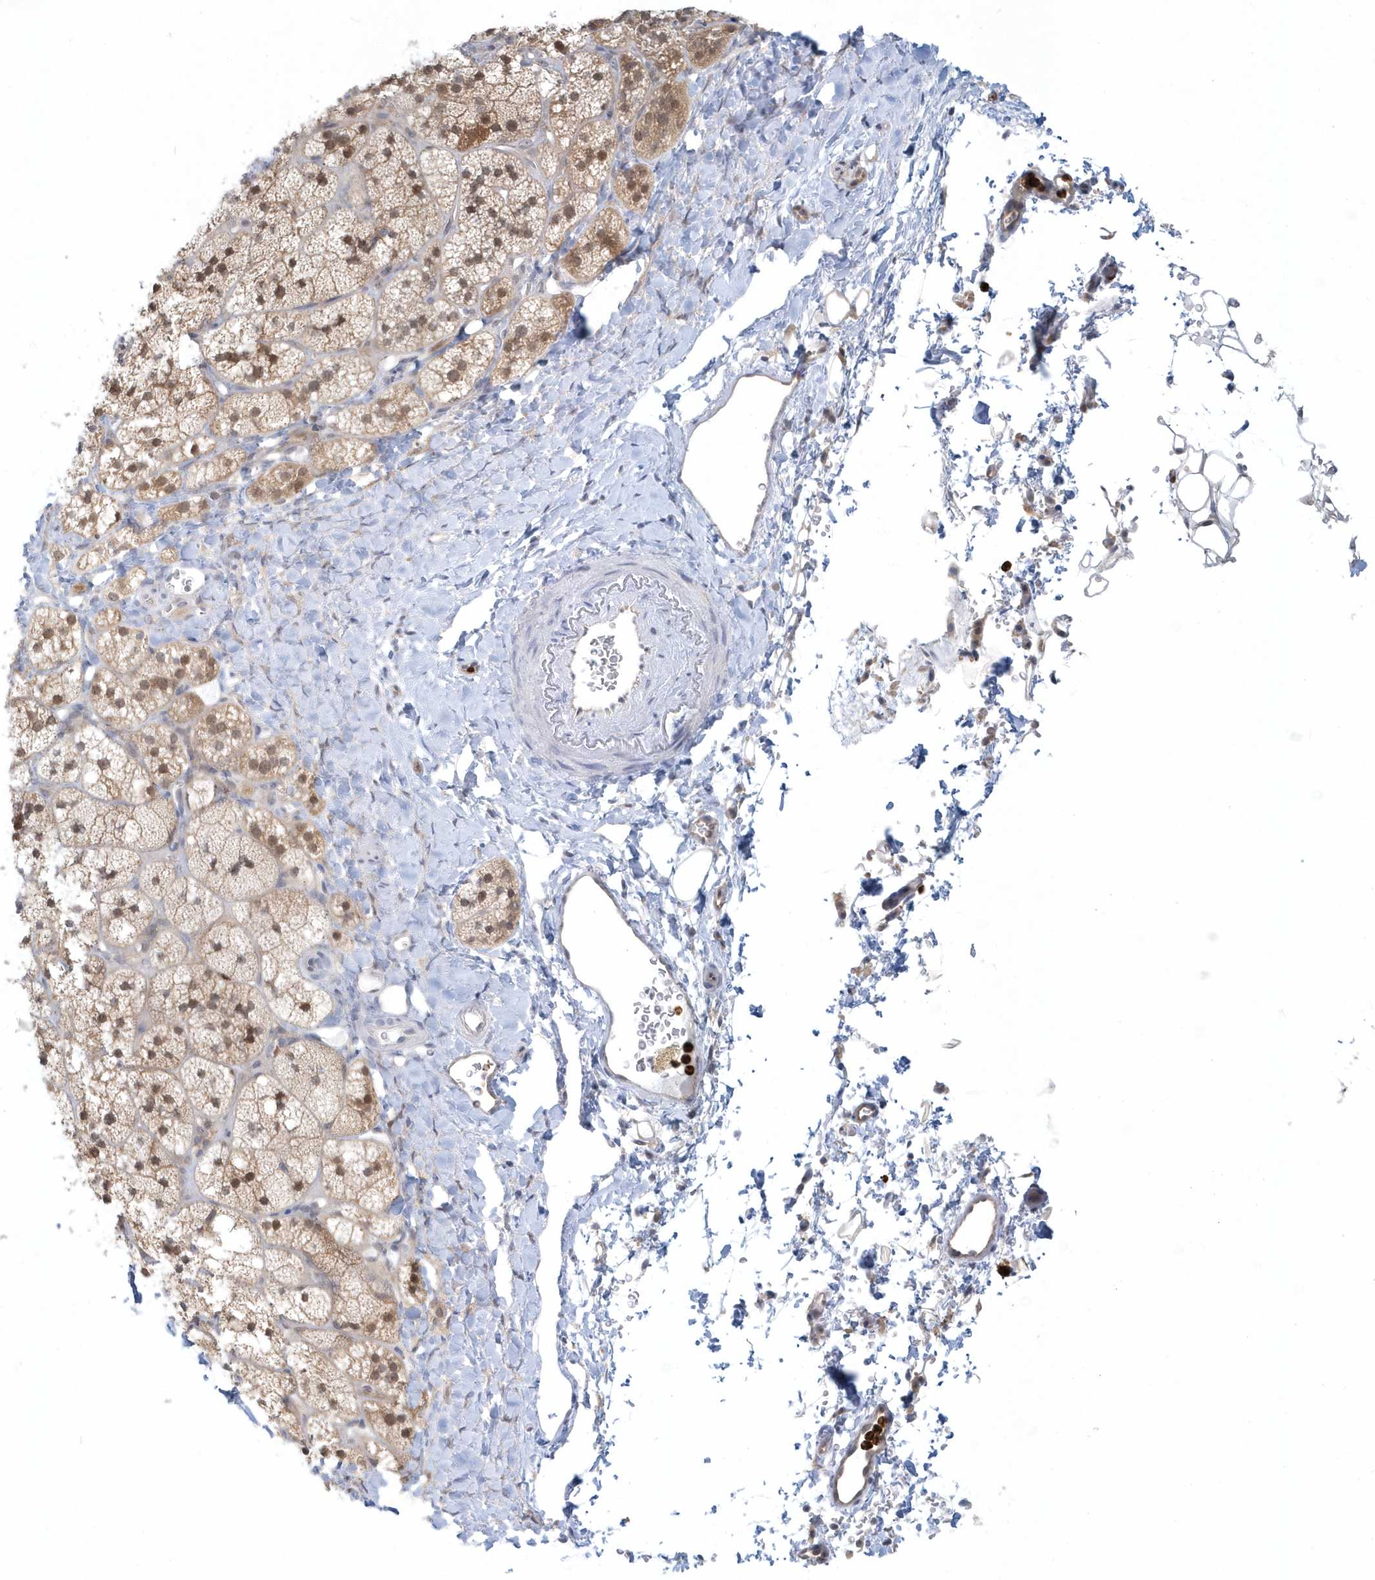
{"staining": {"intensity": "moderate", "quantity": "25%-75%", "location": "cytoplasmic/membranous,nuclear"}, "tissue": "adrenal gland", "cell_type": "Glandular cells", "image_type": "normal", "snomed": [{"axis": "morphology", "description": "Normal tissue, NOS"}, {"axis": "topography", "description": "Adrenal gland"}], "caption": "A high-resolution micrograph shows IHC staining of benign adrenal gland, which demonstrates moderate cytoplasmic/membranous,nuclear staining in about 25%-75% of glandular cells. (Brightfield microscopy of DAB IHC at high magnification).", "gene": "RNF7", "patient": {"sex": "male", "age": 61}}